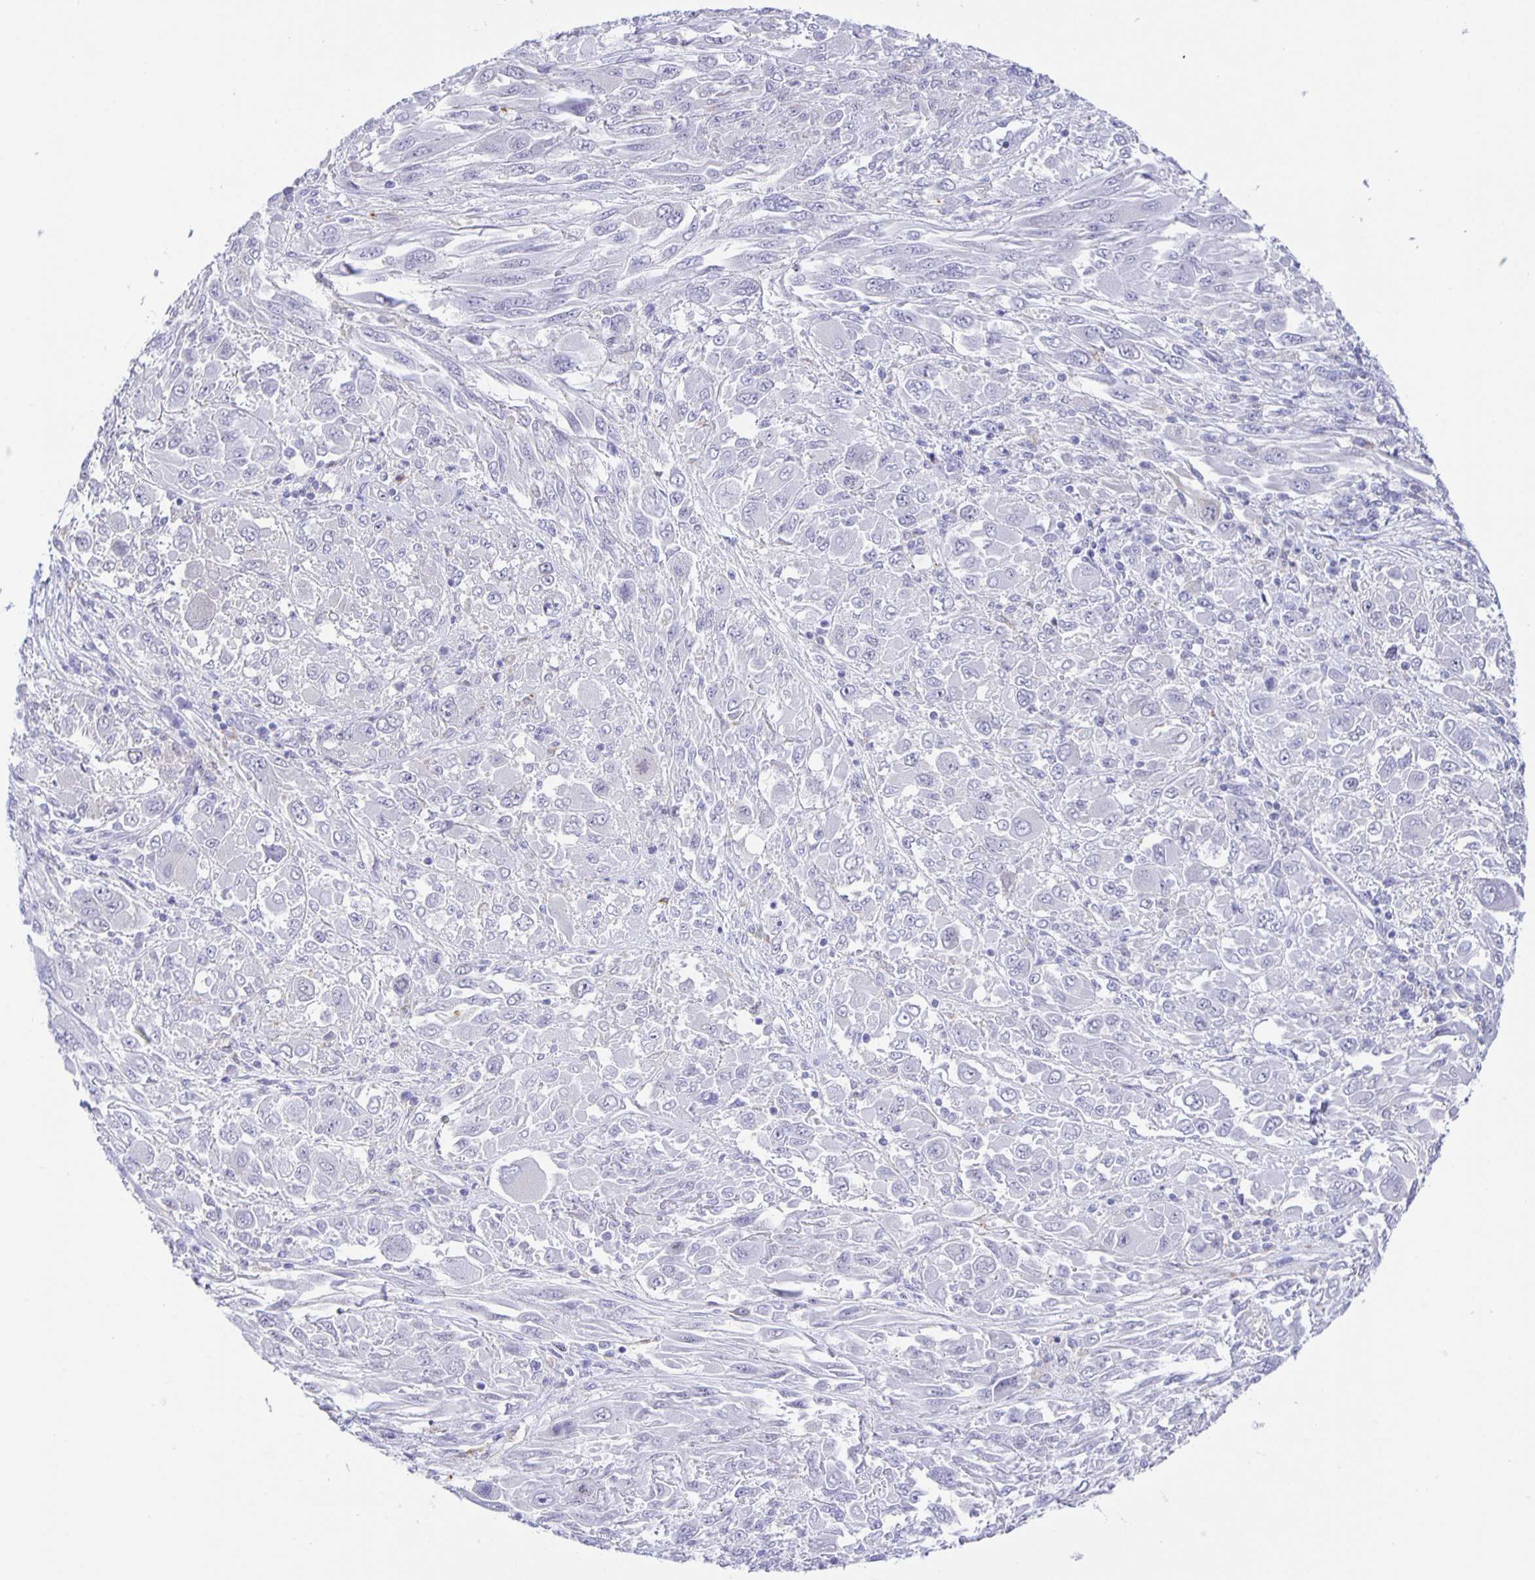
{"staining": {"intensity": "negative", "quantity": "none", "location": "none"}, "tissue": "melanoma", "cell_type": "Tumor cells", "image_type": "cancer", "snomed": [{"axis": "morphology", "description": "Malignant melanoma, NOS"}, {"axis": "topography", "description": "Skin"}], "caption": "Protein analysis of malignant melanoma shows no significant expression in tumor cells.", "gene": "LIPA", "patient": {"sex": "female", "age": 91}}